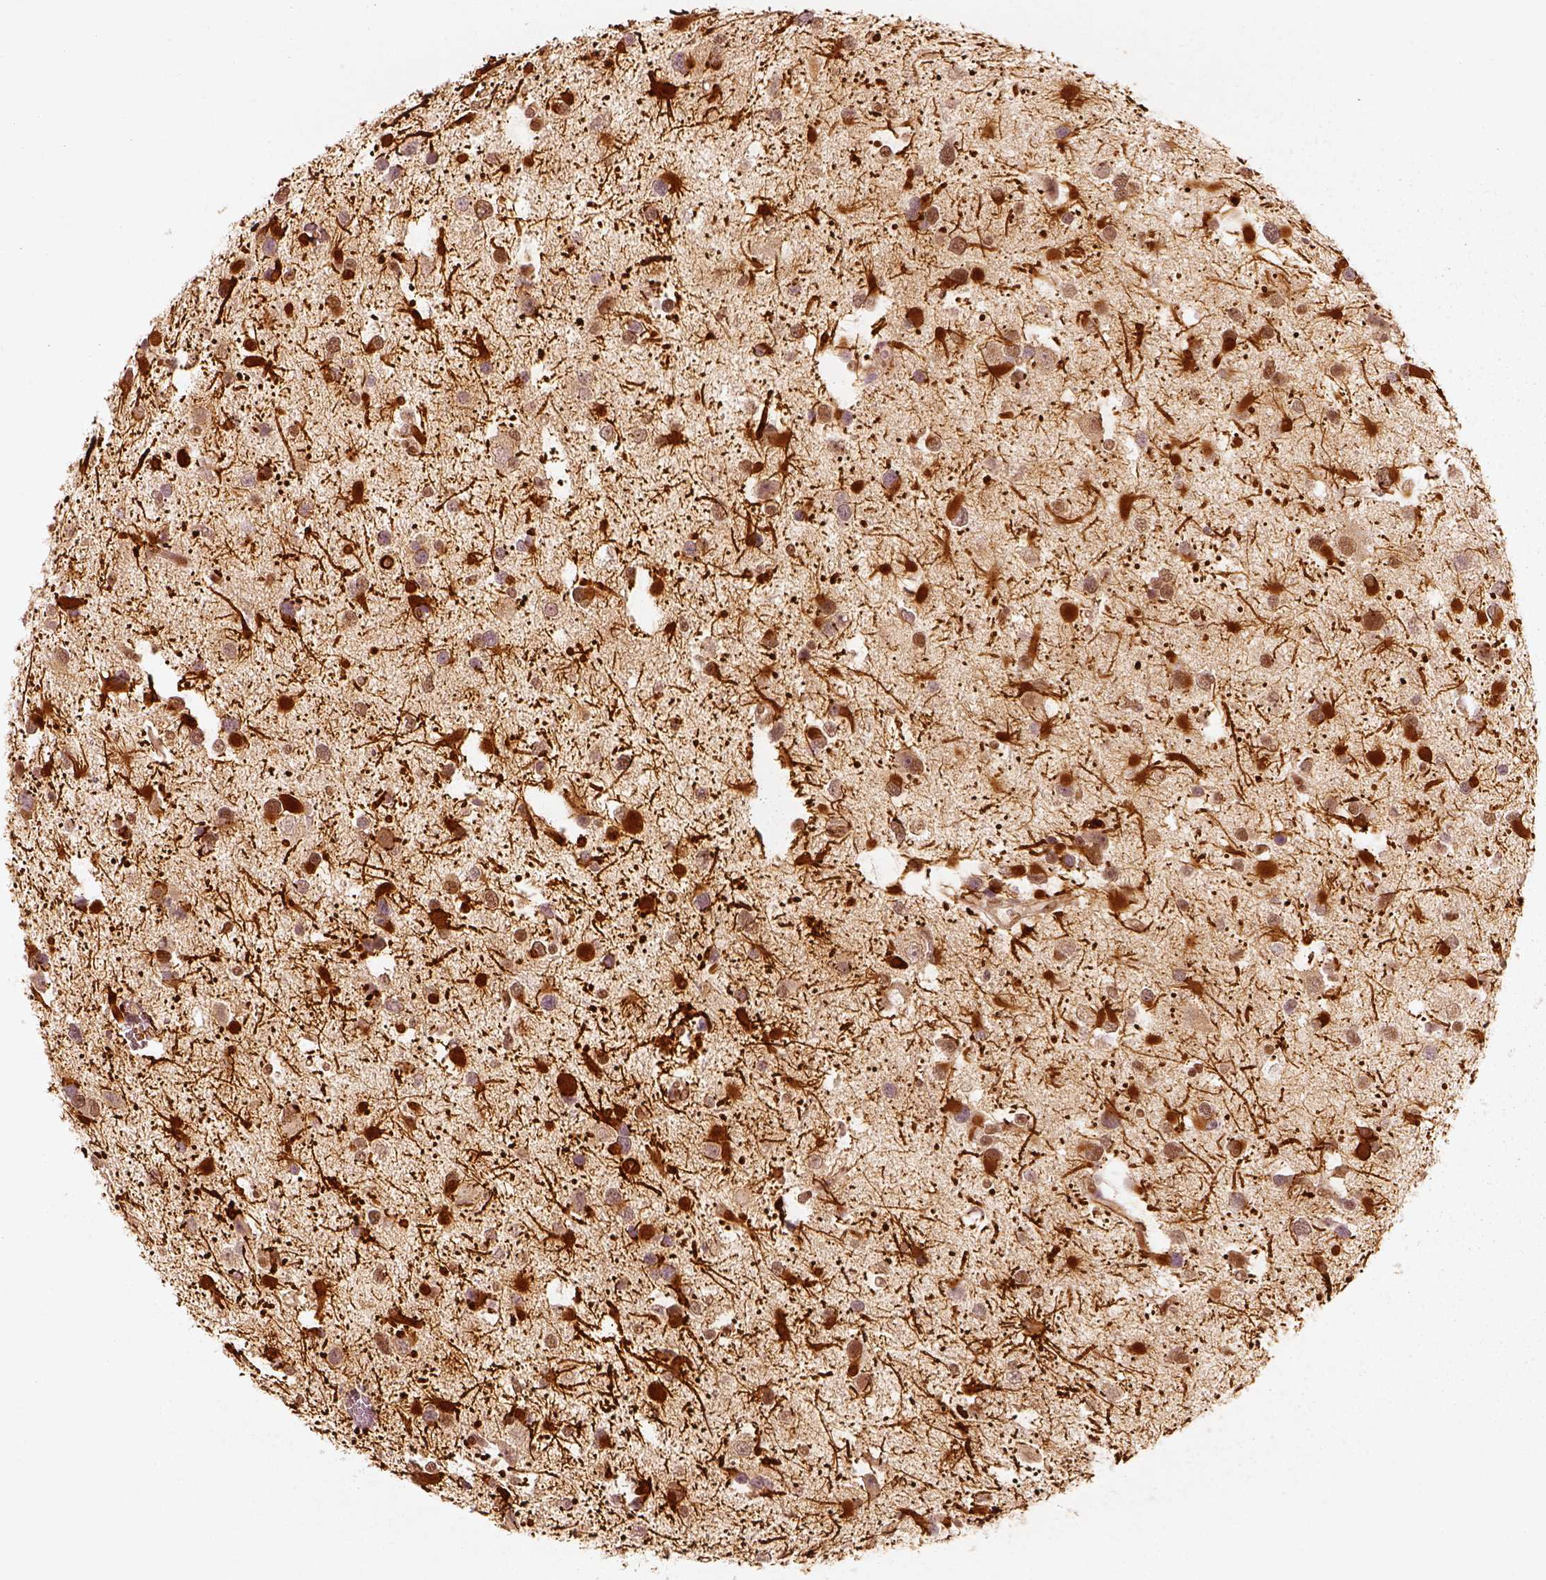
{"staining": {"intensity": "negative", "quantity": "none", "location": "none"}, "tissue": "glioma", "cell_type": "Tumor cells", "image_type": "cancer", "snomed": [{"axis": "morphology", "description": "Glioma, malignant, Low grade"}, {"axis": "topography", "description": "Brain"}], "caption": "Immunohistochemical staining of glioma exhibits no significant expression in tumor cells. The staining was performed using DAB (3,3'-diaminobenzidine) to visualize the protein expression in brown, while the nuclei were stained in blue with hematoxylin (Magnification: 20x).", "gene": "GMEB2", "patient": {"sex": "female", "age": 32}}